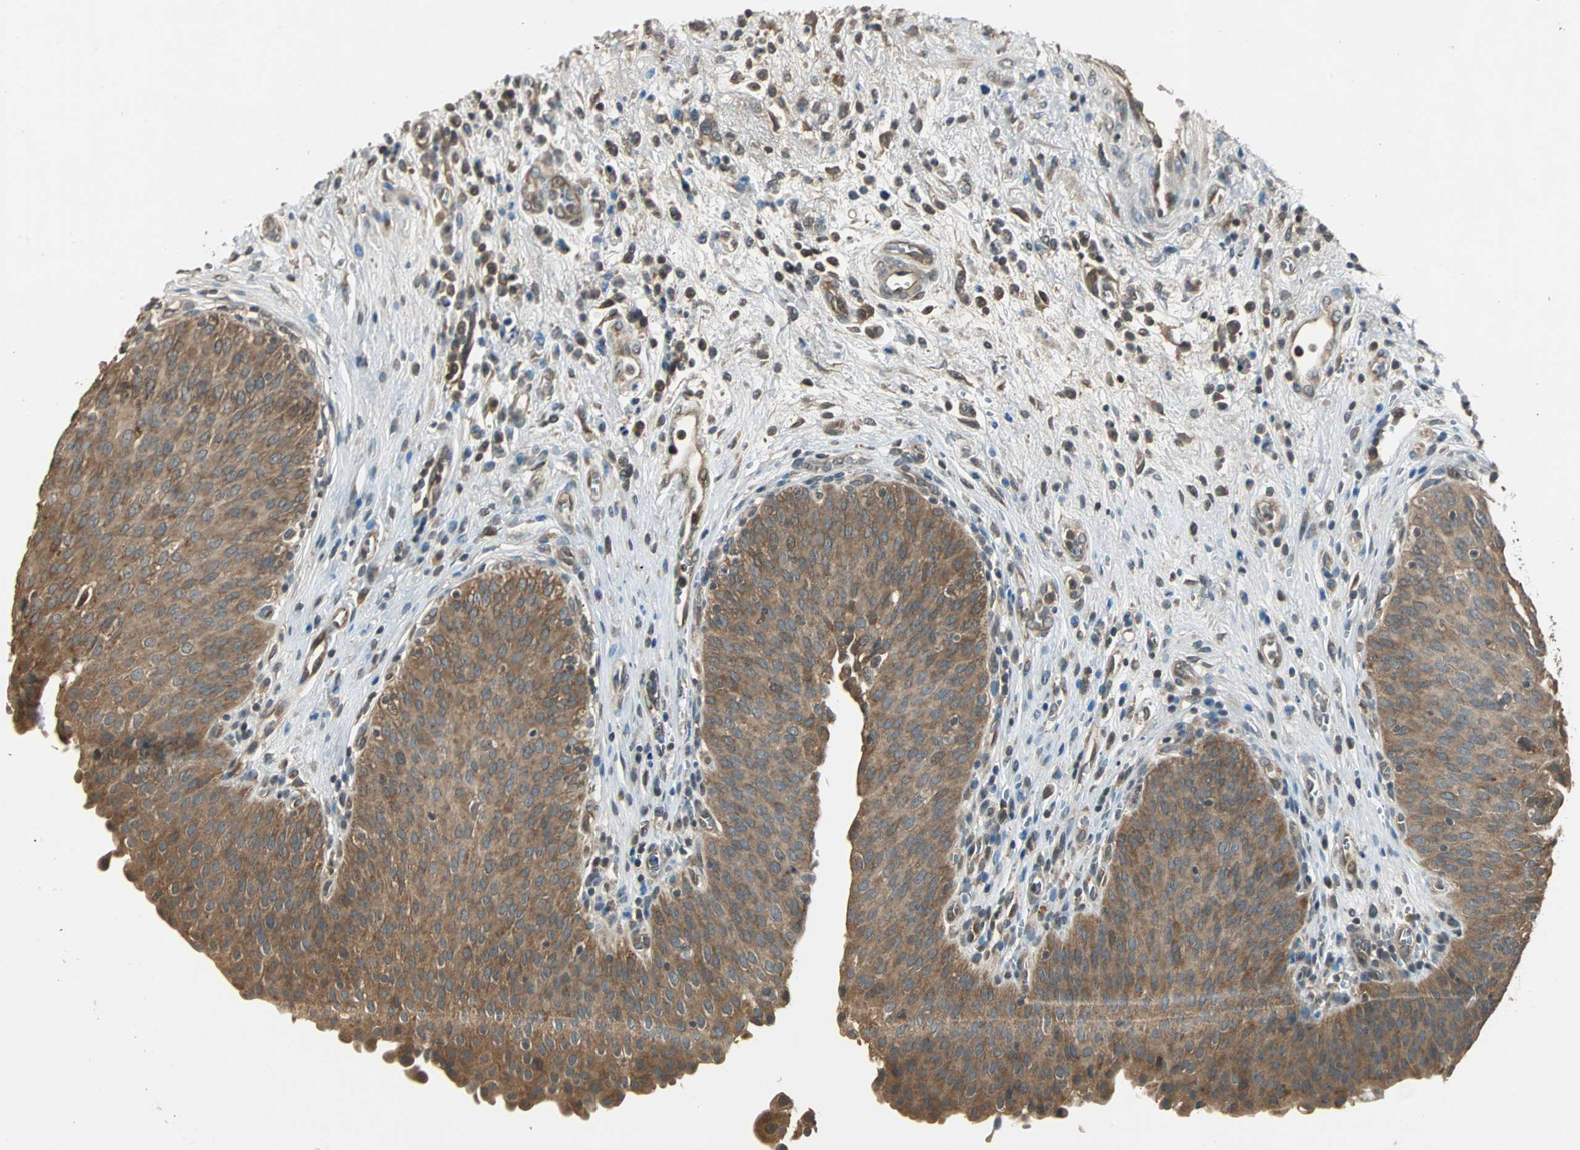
{"staining": {"intensity": "strong", "quantity": ">75%", "location": "cytoplasmic/membranous"}, "tissue": "urinary bladder", "cell_type": "Urothelial cells", "image_type": "normal", "snomed": [{"axis": "morphology", "description": "Normal tissue, NOS"}, {"axis": "morphology", "description": "Dysplasia, NOS"}, {"axis": "topography", "description": "Urinary bladder"}], "caption": "Protein expression analysis of normal urinary bladder reveals strong cytoplasmic/membranous positivity in about >75% of urothelial cells. The staining is performed using DAB (3,3'-diaminobenzidine) brown chromogen to label protein expression. The nuclei are counter-stained blue using hematoxylin.", "gene": "ABHD2", "patient": {"sex": "male", "age": 35}}